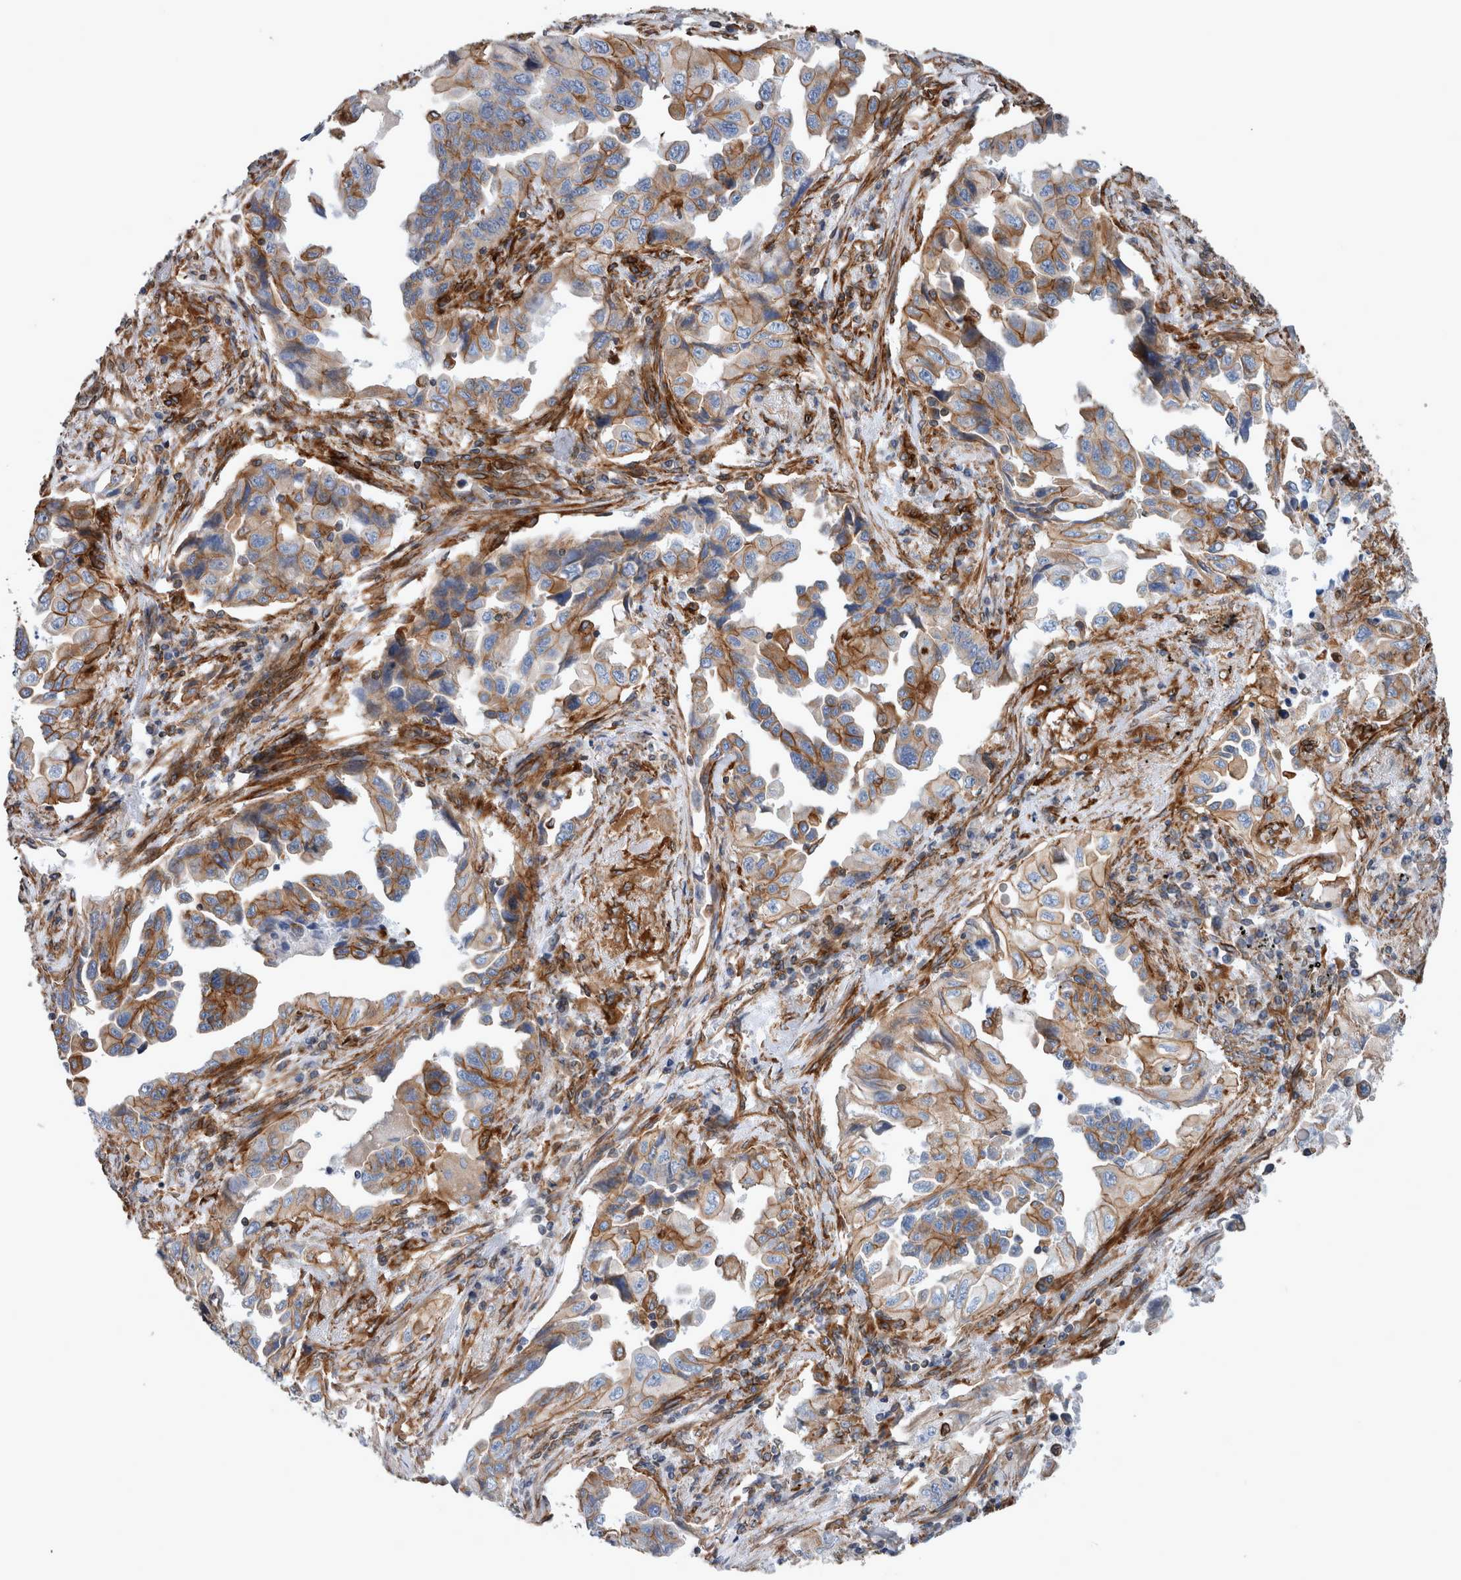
{"staining": {"intensity": "moderate", "quantity": ">75%", "location": "cytoplasmic/membranous"}, "tissue": "lung cancer", "cell_type": "Tumor cells", "image_type": "cancer", "snomed": [{"axis": "morphology", "description": "Adenocarcinoma, NOS"}, {"axis": "topography", "description": "Lung"}], "caption": "Immunohistochemistry micrograph of human lung cancer stained for a protein (brown), which demonstrates medium levels of moderate cytoplasmic/membranous positivity in about >75% of tumor cells.", "gene": "PLEC", "patient": {"sex": "female", "age": 51}}